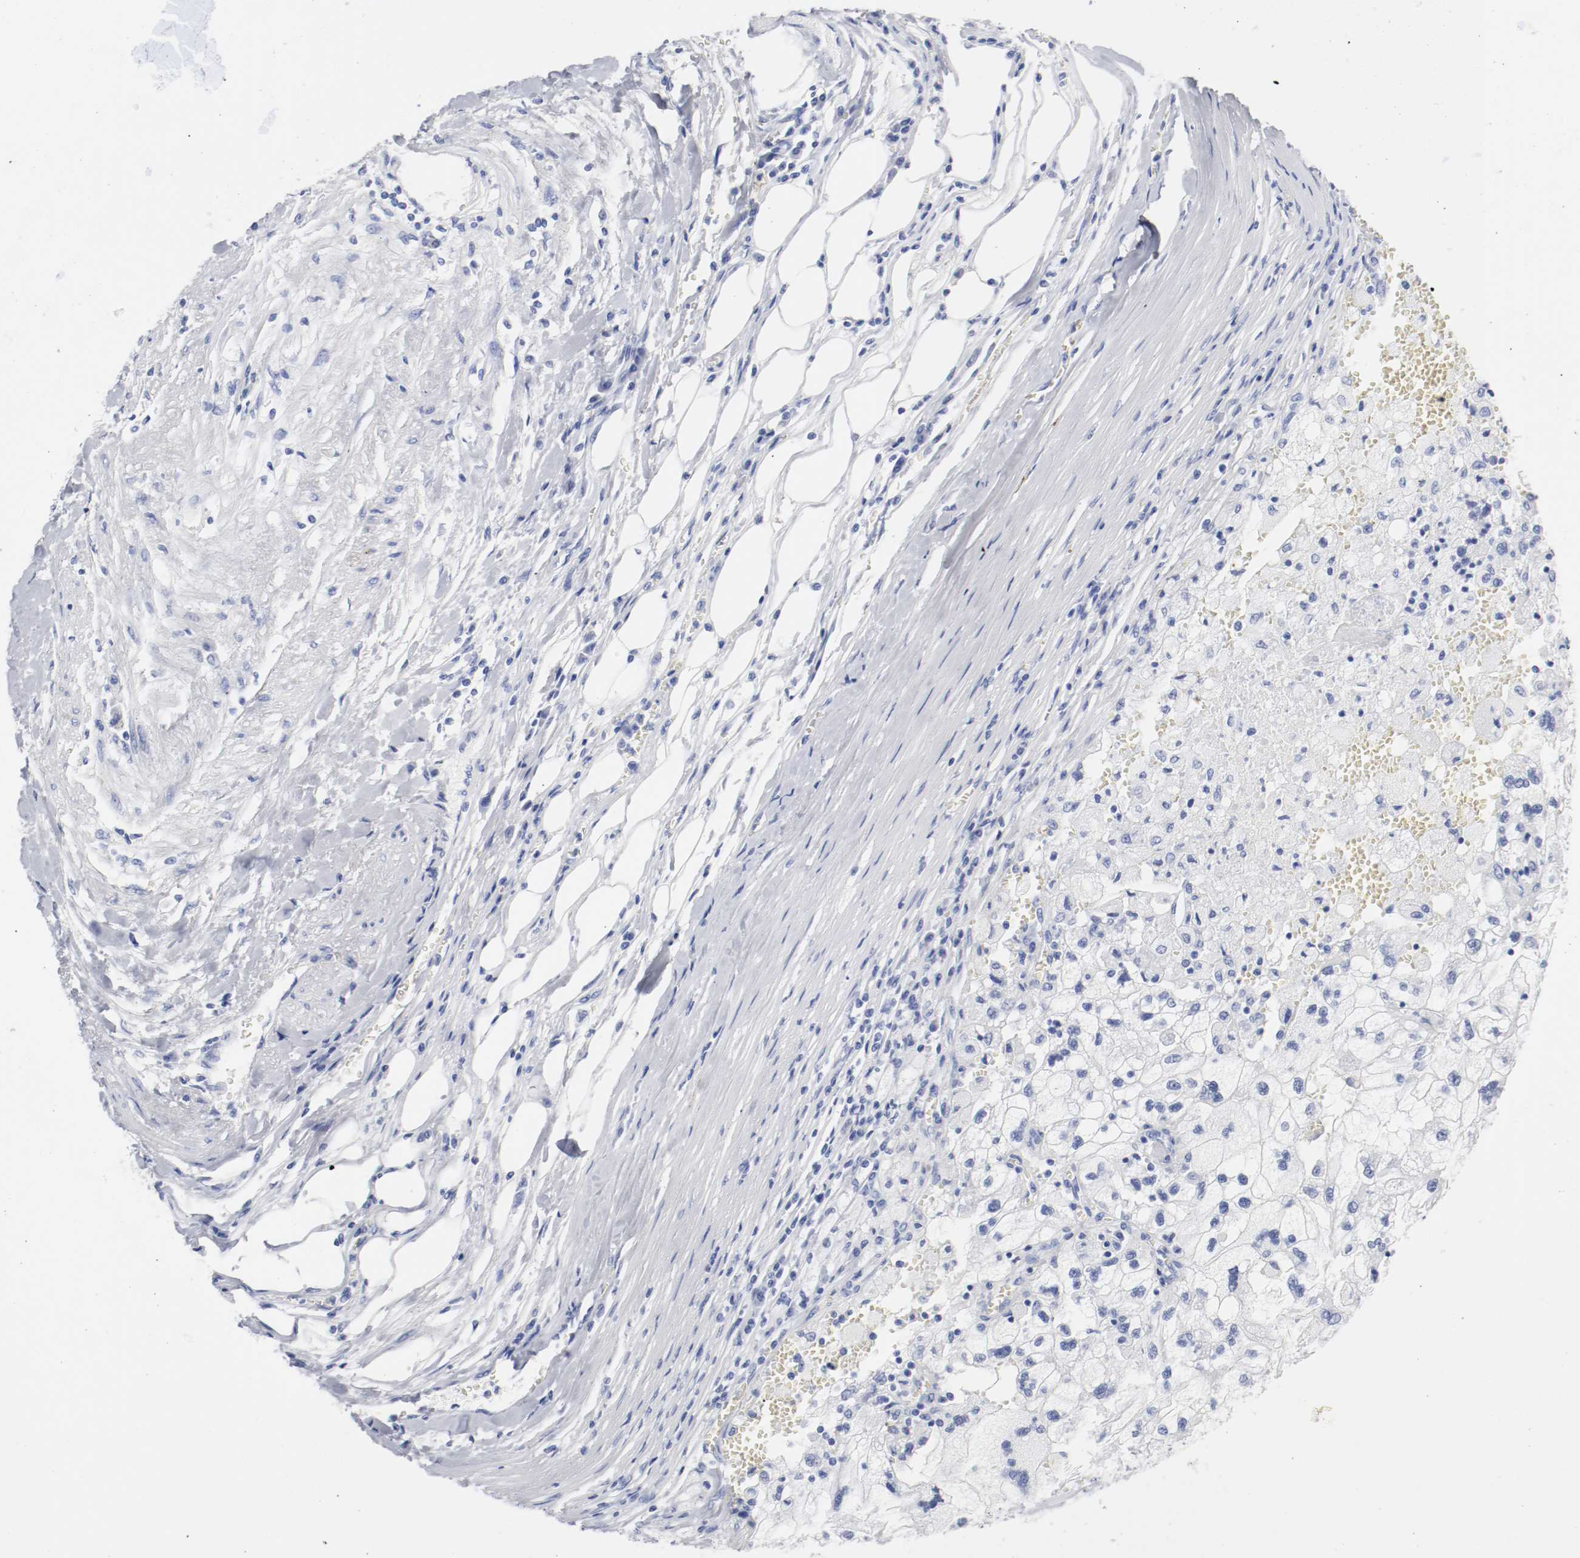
{"staining": {"intensity": "negative", "quantity": "none", "location": "none"}, "tissue": "renal cancer", "cell_type": "Tumor cells", "image_type": "cancer", "snomed": [{"axis": "morphology", "description": "Normal tissue, NOS"}, {"axis": "morphology", "description": "Adenocarcinoma, NOS"}, {"axis": "topography", "description": "Kidney"}], "caption": "Renal cancer stained for a protein using immunohistochemistry shows no positivity tumor cells.", "gene": "GAD1", "patient": {"sex": "male", "age": 71}}